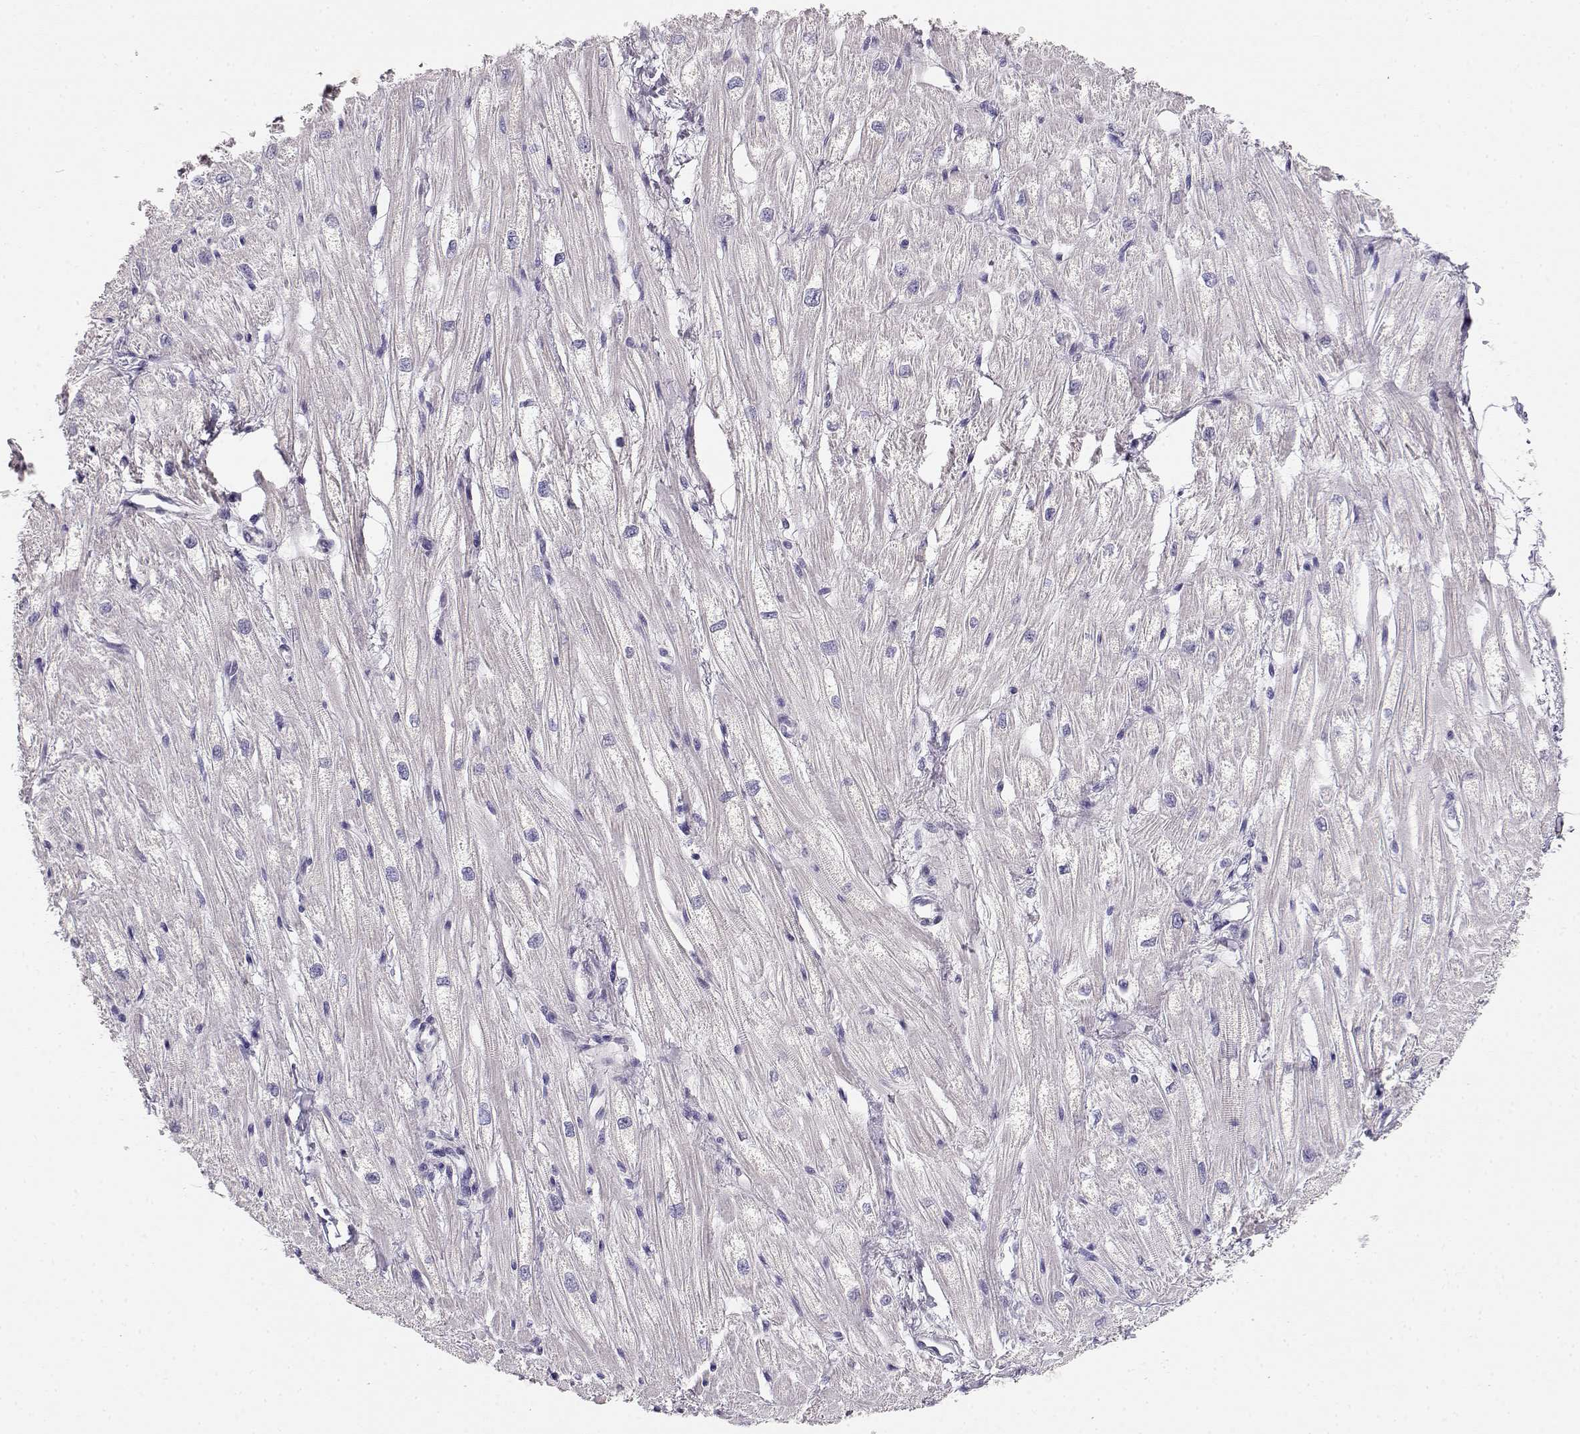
{"staining": {"intensity": "negative", "quantity": "none", "location": "none"}, "tissue": "heart muscle", "cell_type": "Cardiomyocytes", "image_type": "normal", "snomed": [{"axis": "morphology", "description": "Normal tissue, NOS"}, {"axis": "topography", "description": "Heart"}], "caption": "IHC photomicrograph of unremarkable human heart muscle stained for a protein (brown), which displays no expression in cardiomyocytes.", "gene": "GPR174", "patient": {"sex": "male", "age": 61}}